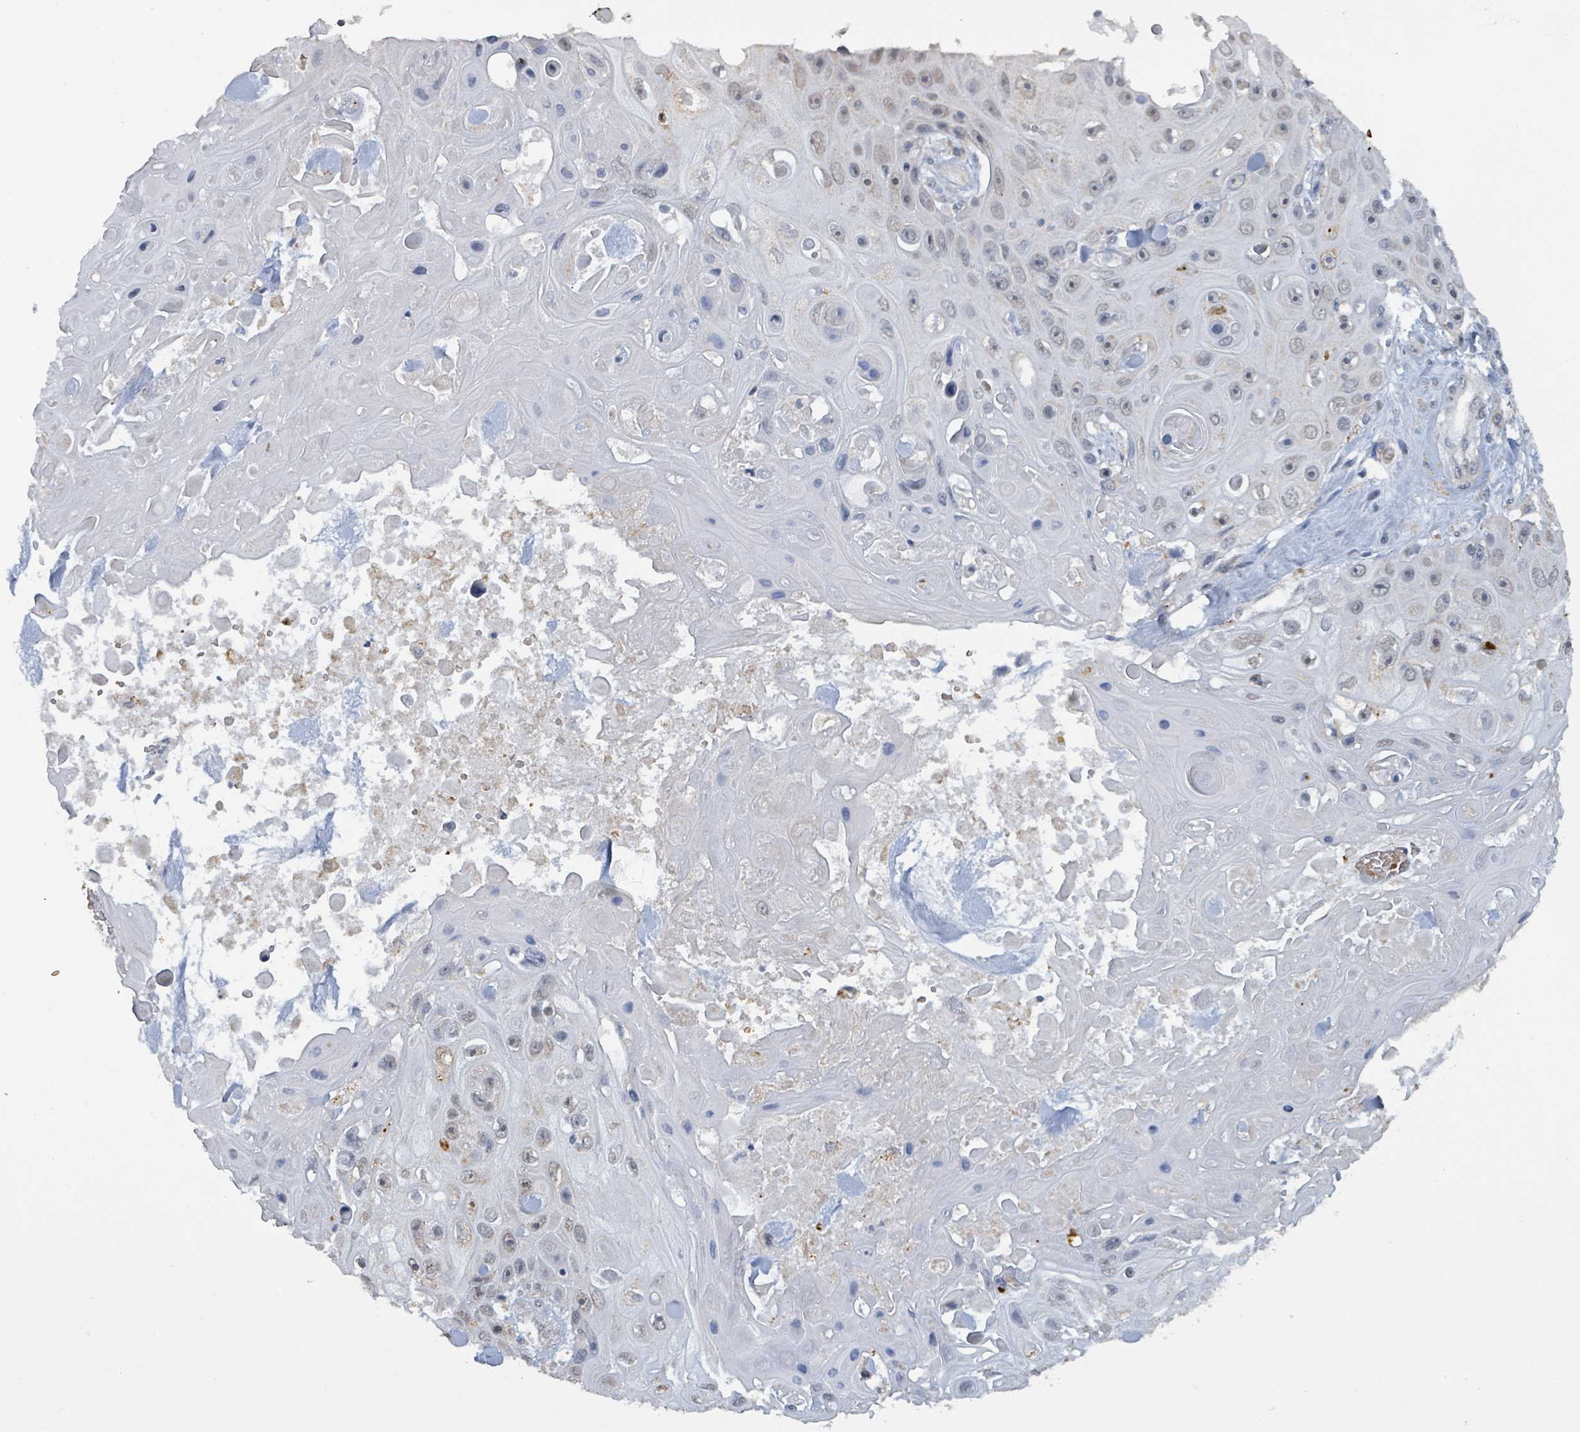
{"staining": {"intensity": "weak", "quantity": "<25%", "location": "nuclear"}, "tissue": "skin cancer", "cell_type": "Tumor cells", "image_type": "cancer", "snomed": [{"axis": "morphology", "description": "Squamous cell carcinoma, NOS"}, {"axis": "topography", "description": "Skin"}], "caption": "DAB (3,3'-diaminobenzidine) immunohistochemical staining of human squamous cell carcinoma (skin) shows no significant staining in tumor cells.", "gene": "SEBOX", "patient": {"sex": "male", "age": 82}}